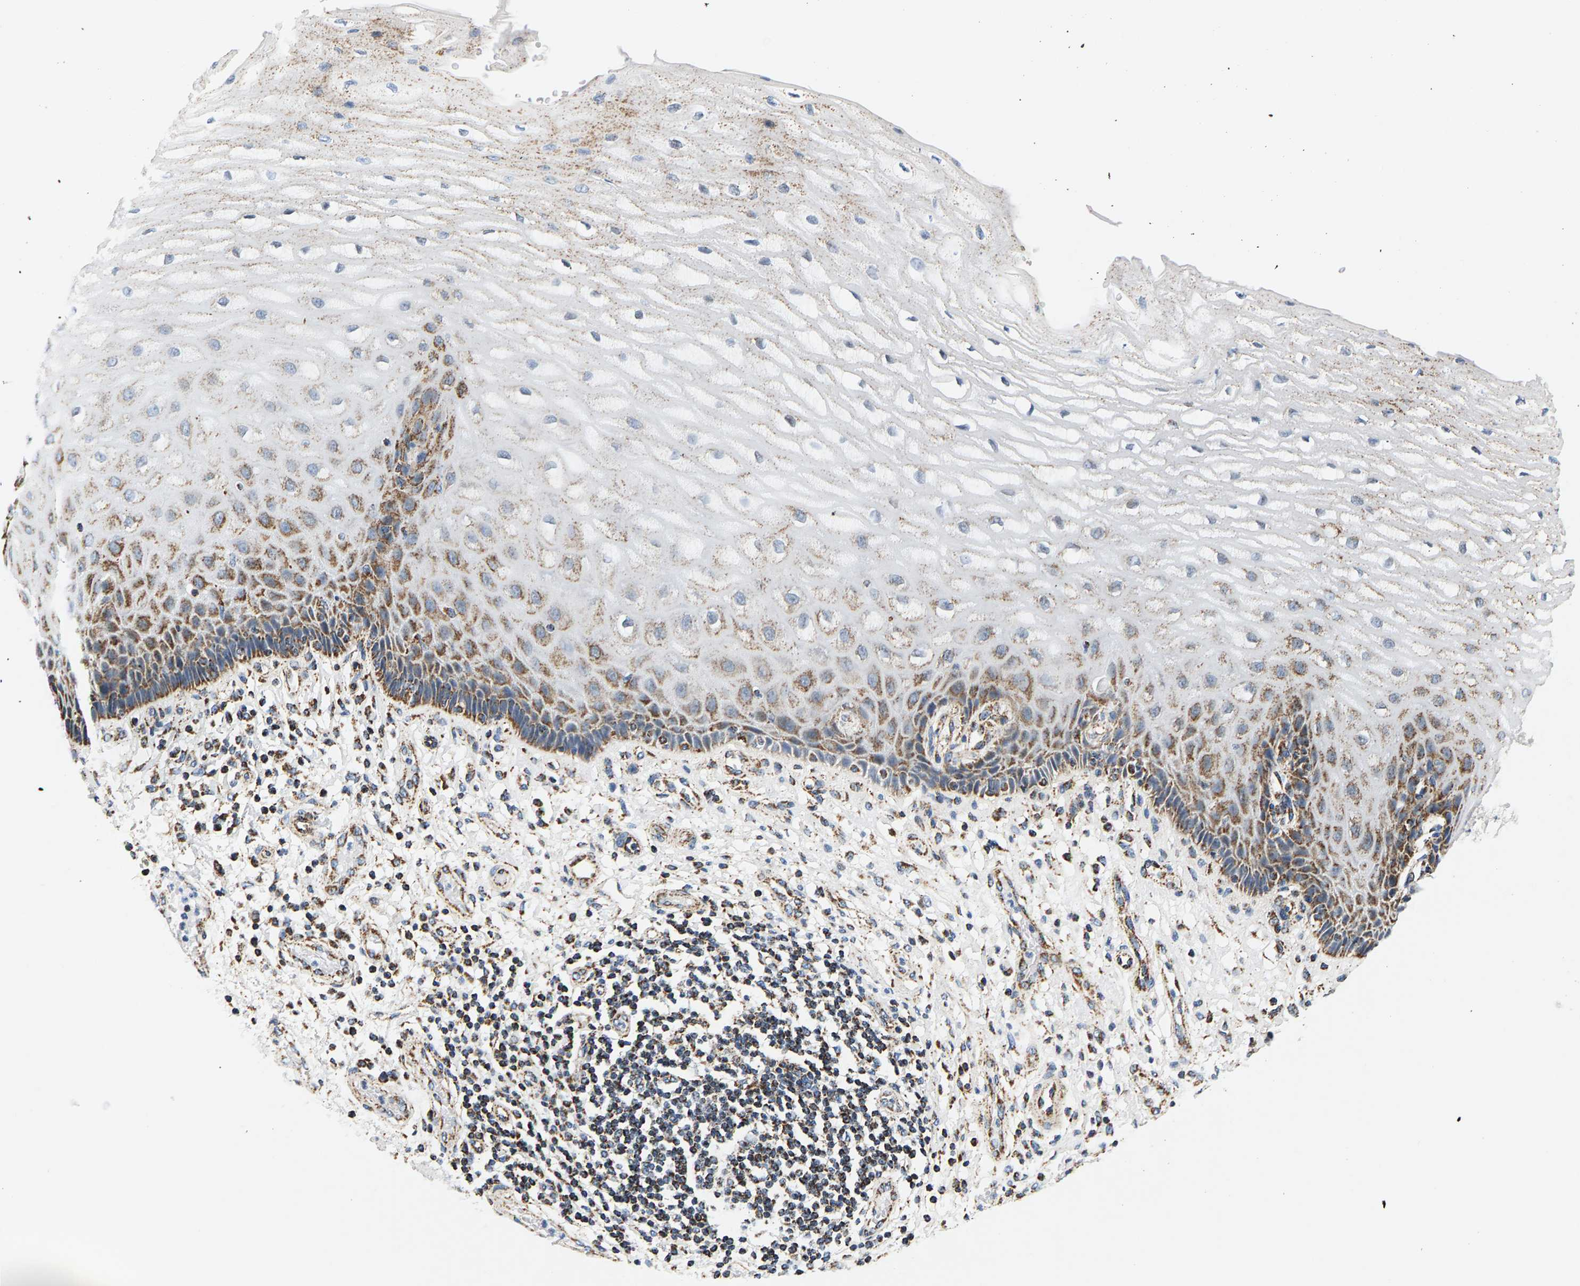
{"staining": {"intensity": "moderate", "quantity": "25%-75%", "location": "cytoplasmic/membranous"}, "tissue": "esophagus", "cell_type": "Squamous epithelial cells", "image_type": "normal", "snomed": [{"axis": "morphology", "description": "Normal tissue, NOS"}, {"axis": "topography", "description": "Esophagus"}], "caption": "High-magnification brightfield microscopy of benign esophagus stained with DAB (3,3'-diaminobenzidine) (brown) and counterstained with hematoxylin (blue). squamous epithelial cells exhibit moderate cytoplasmic/membranous expression is appreciated in about25%-75% of cells.", "gene": "PDE1A", "patient": {"sex": "male", "age": 54}}